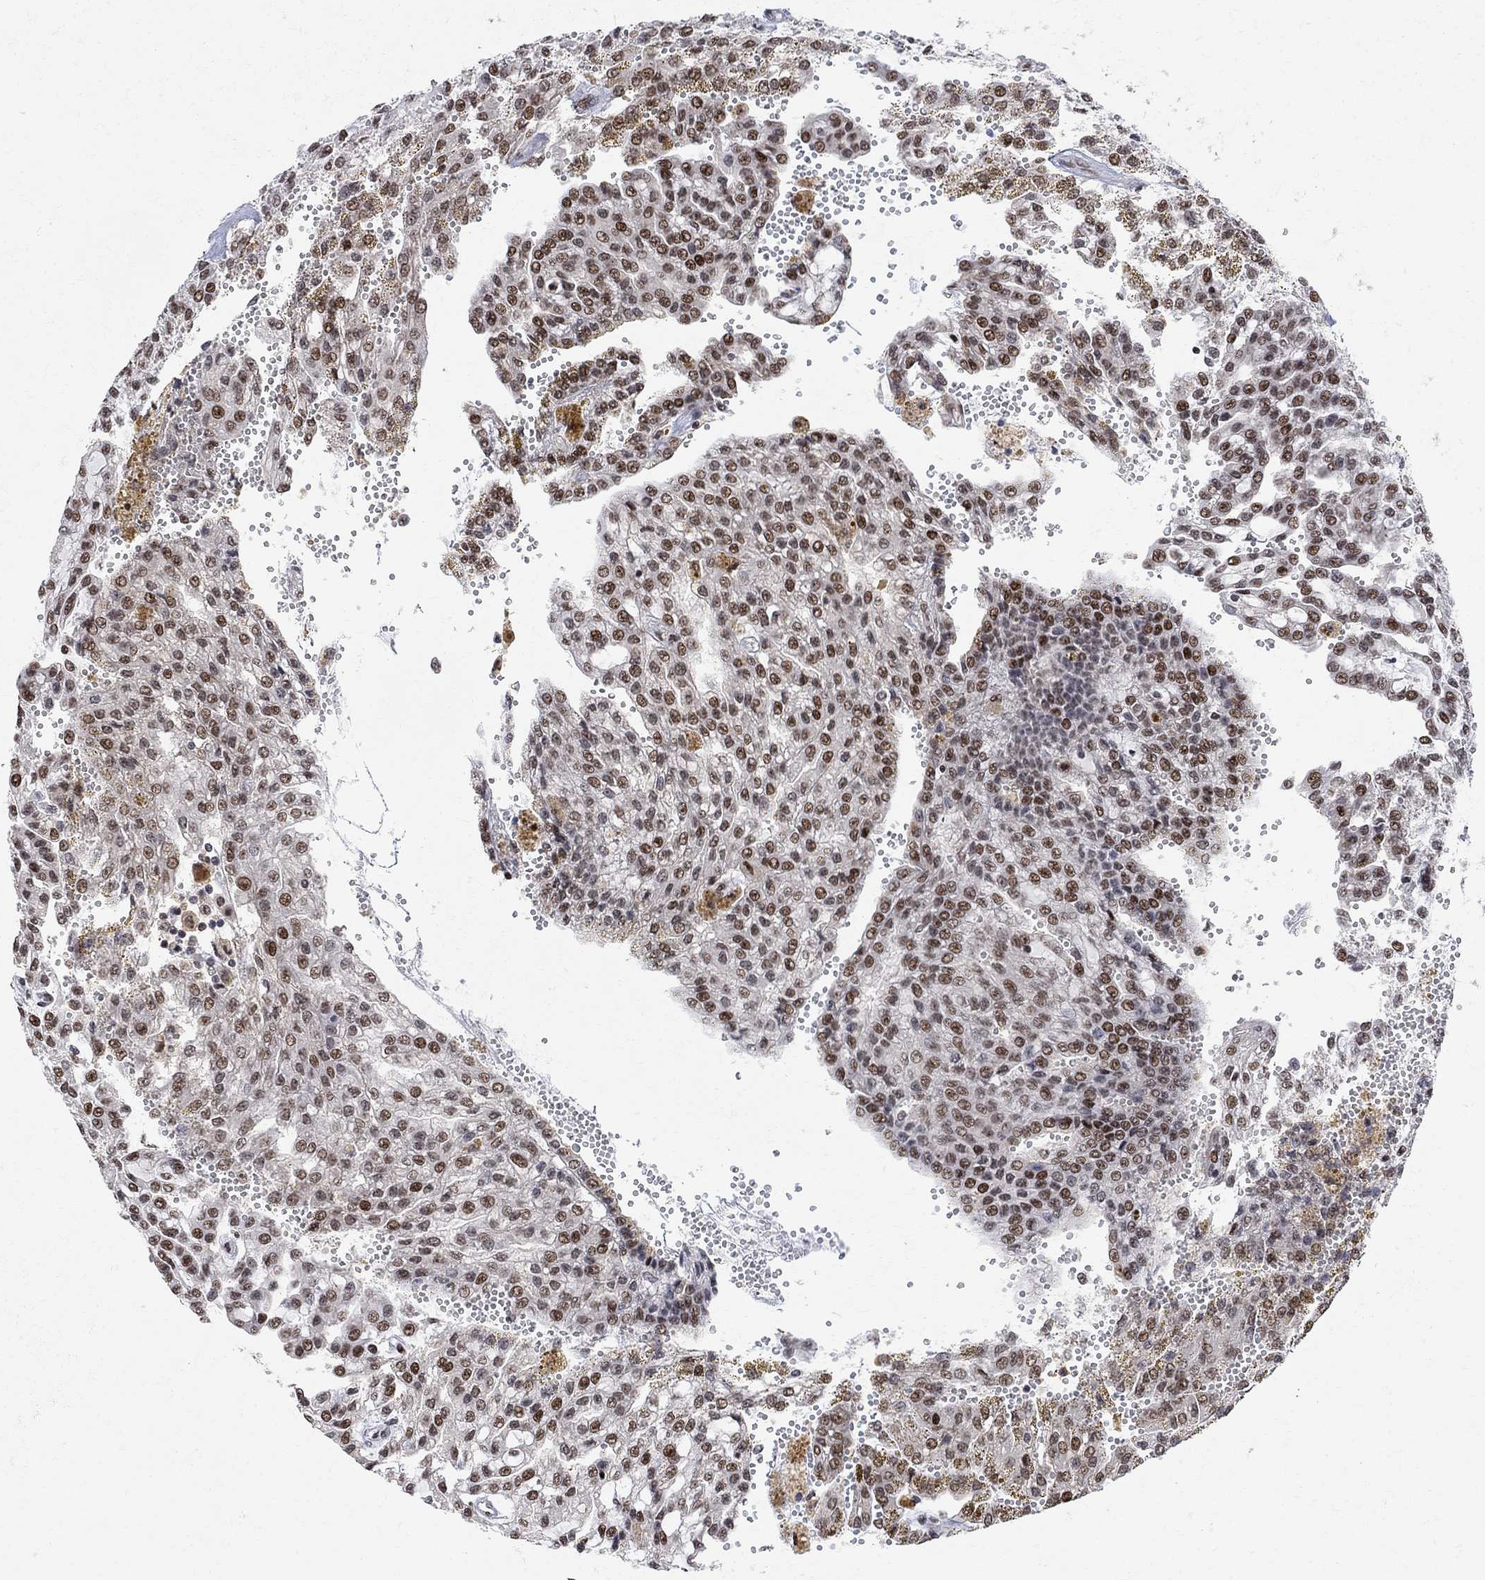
{"staining": {"intensity": "strong", "quantity": "<25%", "location": "nuclear"}, "tissue": "renal cancer", "cell_type": "Tumor cells", "image_type": "cancer", "snomed": [{"axis": "morphology", "description": "Adenocarcinoma, NOS"}, {"axis": "topography", "description": "Kidney"}], "caption": "Protein expression by immunohistochemistry displays strong nuclear expression in about <25% of tumor cells in renal cancer.", "gene": "E4F1", "patient": {"sex": "male", "age": 63}}